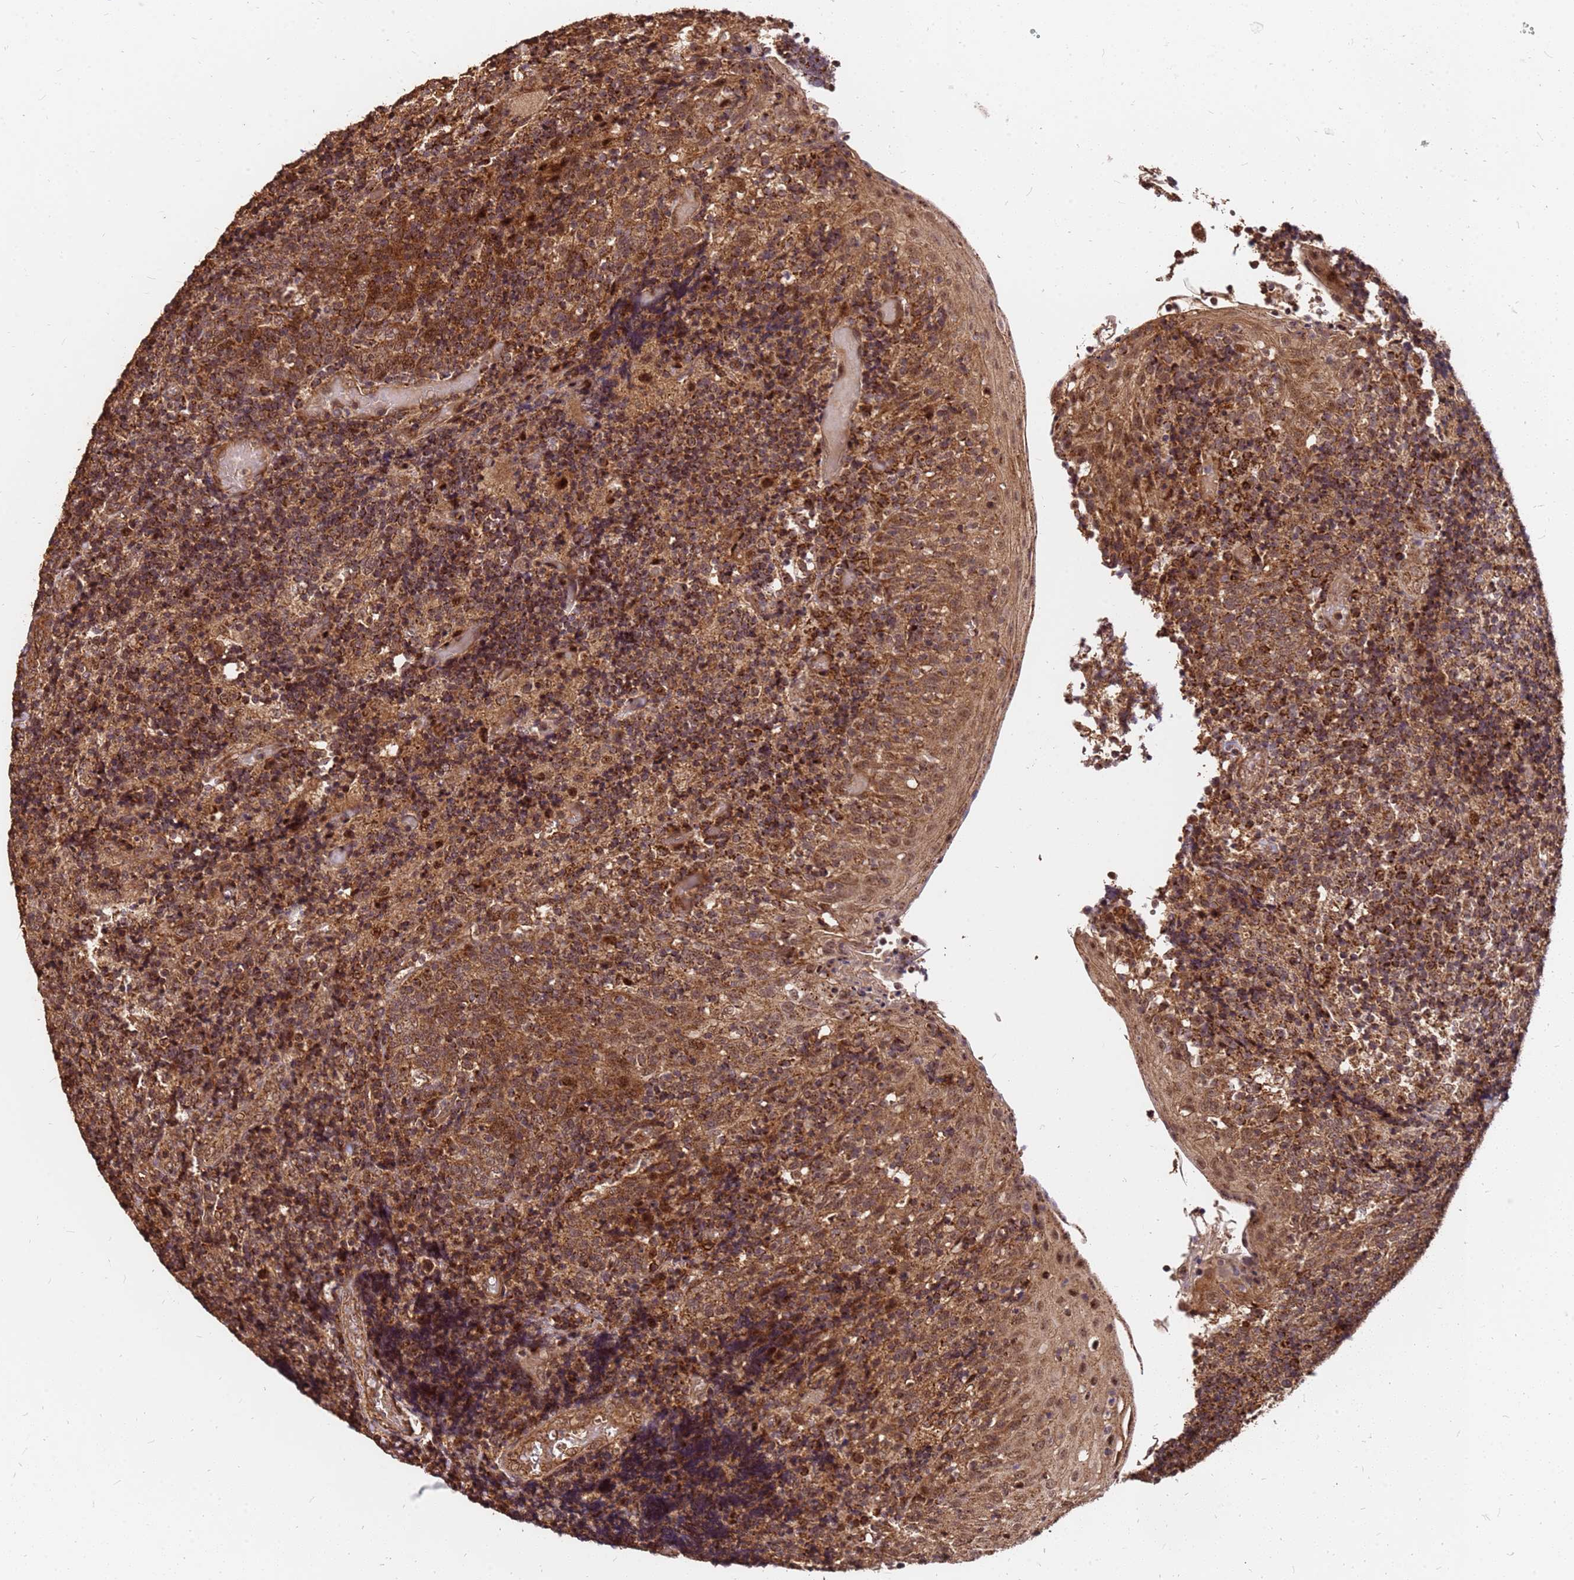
{"staining": {"intensity": "moderate", "quantity": ">75%", "location": "cytoplasmic/membranous,nuclear"}, "tissue": "tonsil", "cell_type": "Germinal center cells", "image_type": "normal", "snomed": [{"axis": "morphology", "description": "Normal tissue, NOS"}, {"axis": "topography", "description": "Tonsil"}], "caption": "An image of tonsil stained for a protein displays moderate cytoplasmic/membranous,nuclear brown staining in germinal center cells. The staining is performed using DAB (3,3'-diaminobenzidine) brown chromogen to label protein expression. The nuclei are counter-stained blue using hematoxylin.", "gene": "GPATCH8", "patient": {"sex": "female", "age": 19}}